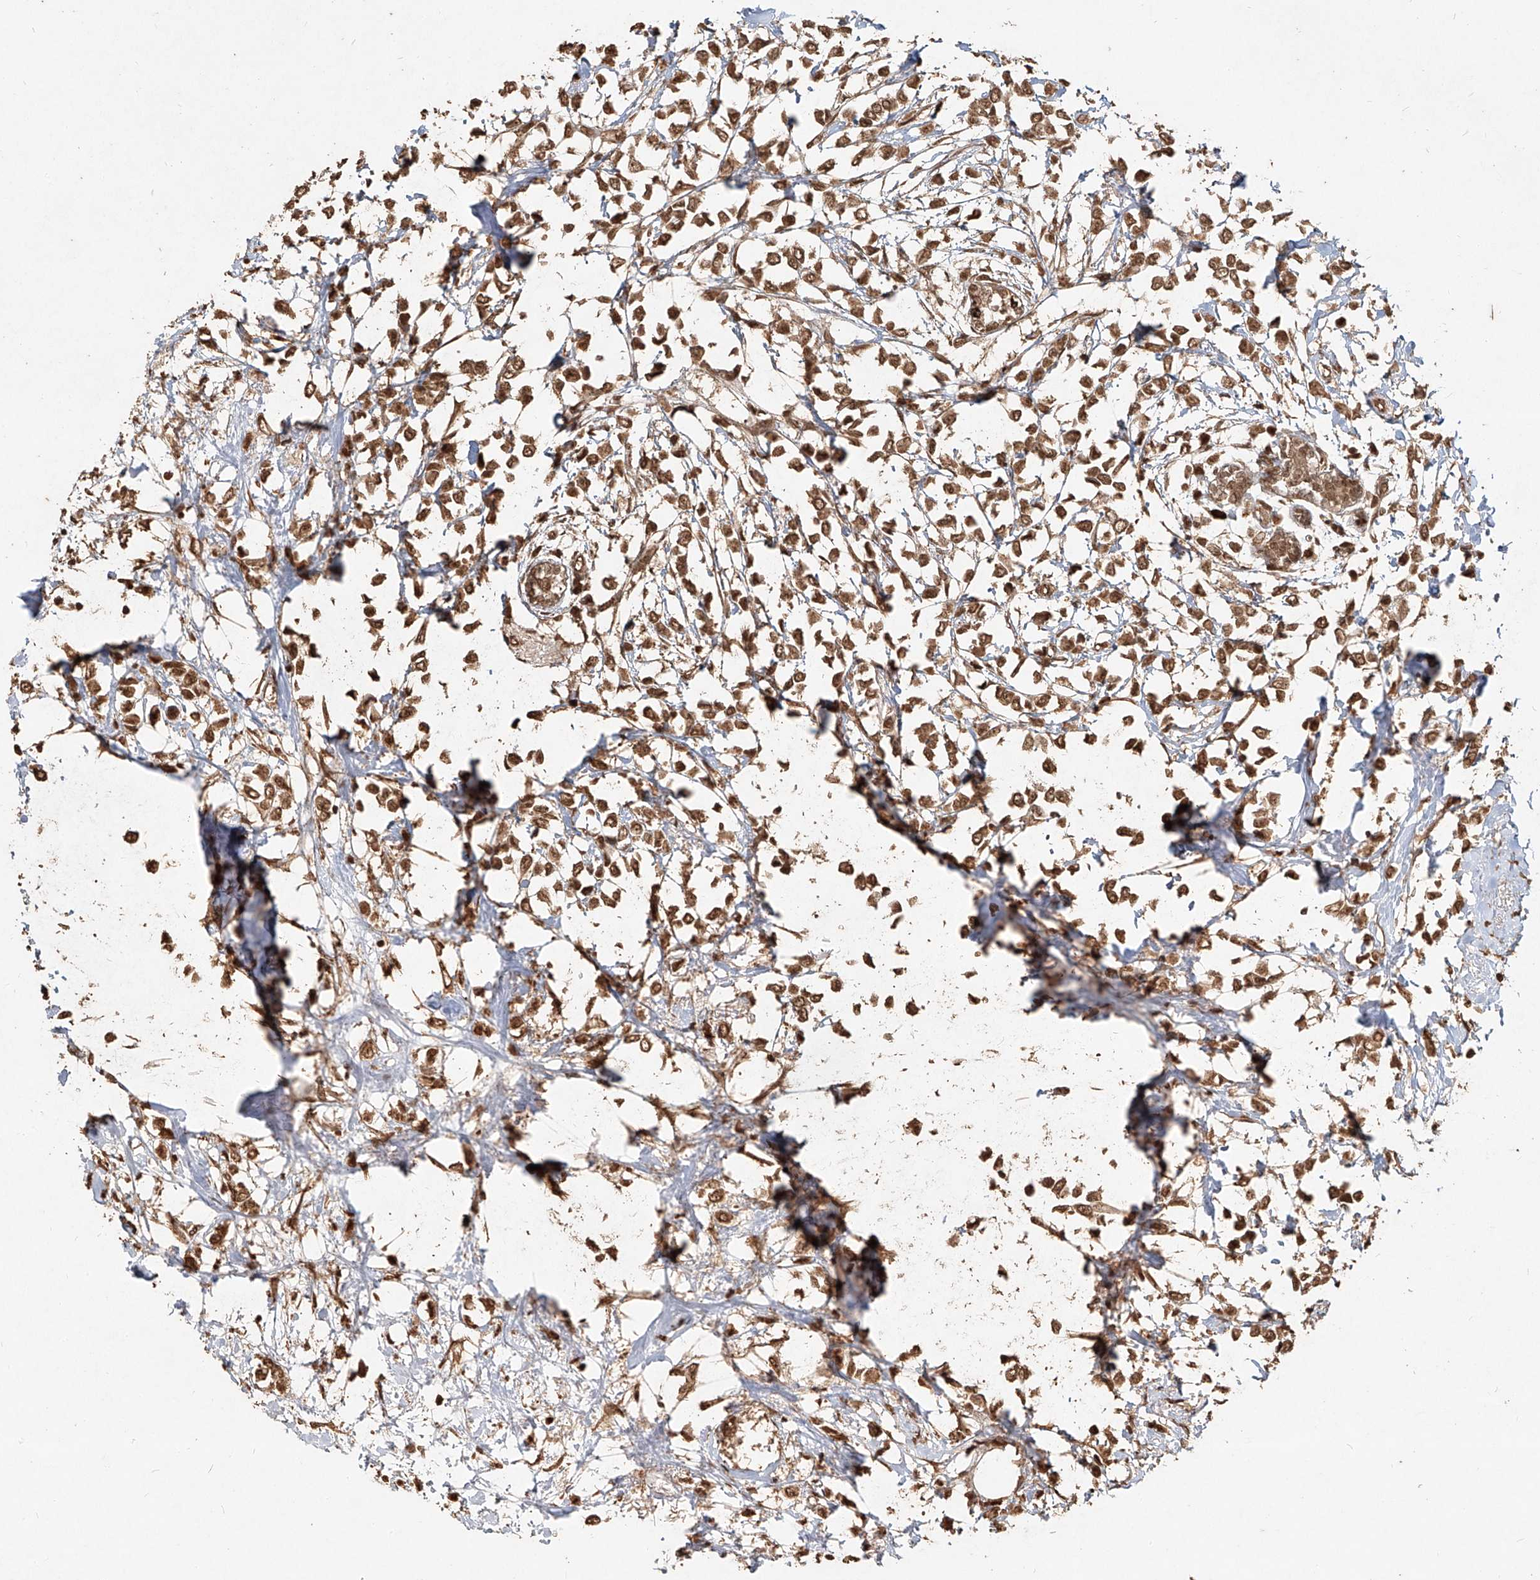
{"staining": {"intensity": "moderate", "quantity": ">75%", "location": "cytoplasmic/membranous,nuclear"}, "tissue": "breast cancer", "cell_type": "Tumor cells", "image_type": "cancer", "snomed": [{"axis": "morphology", "description": "Lobular carcinoma"}, {"axis": "topography", "description": "Breast"}], "caption": "Tumor cells display medium levels of moderate cytoplasmic/membranous and nuclear positivity in about >75% of cells in breast lobular carcinoma. The protein is stained brown, and the nuclei are stained in blue (DAB IHC with brightfield microscopy, high magnification).", "gene": "UBE2K", "patient": {"sex": "female", "age": 51}}